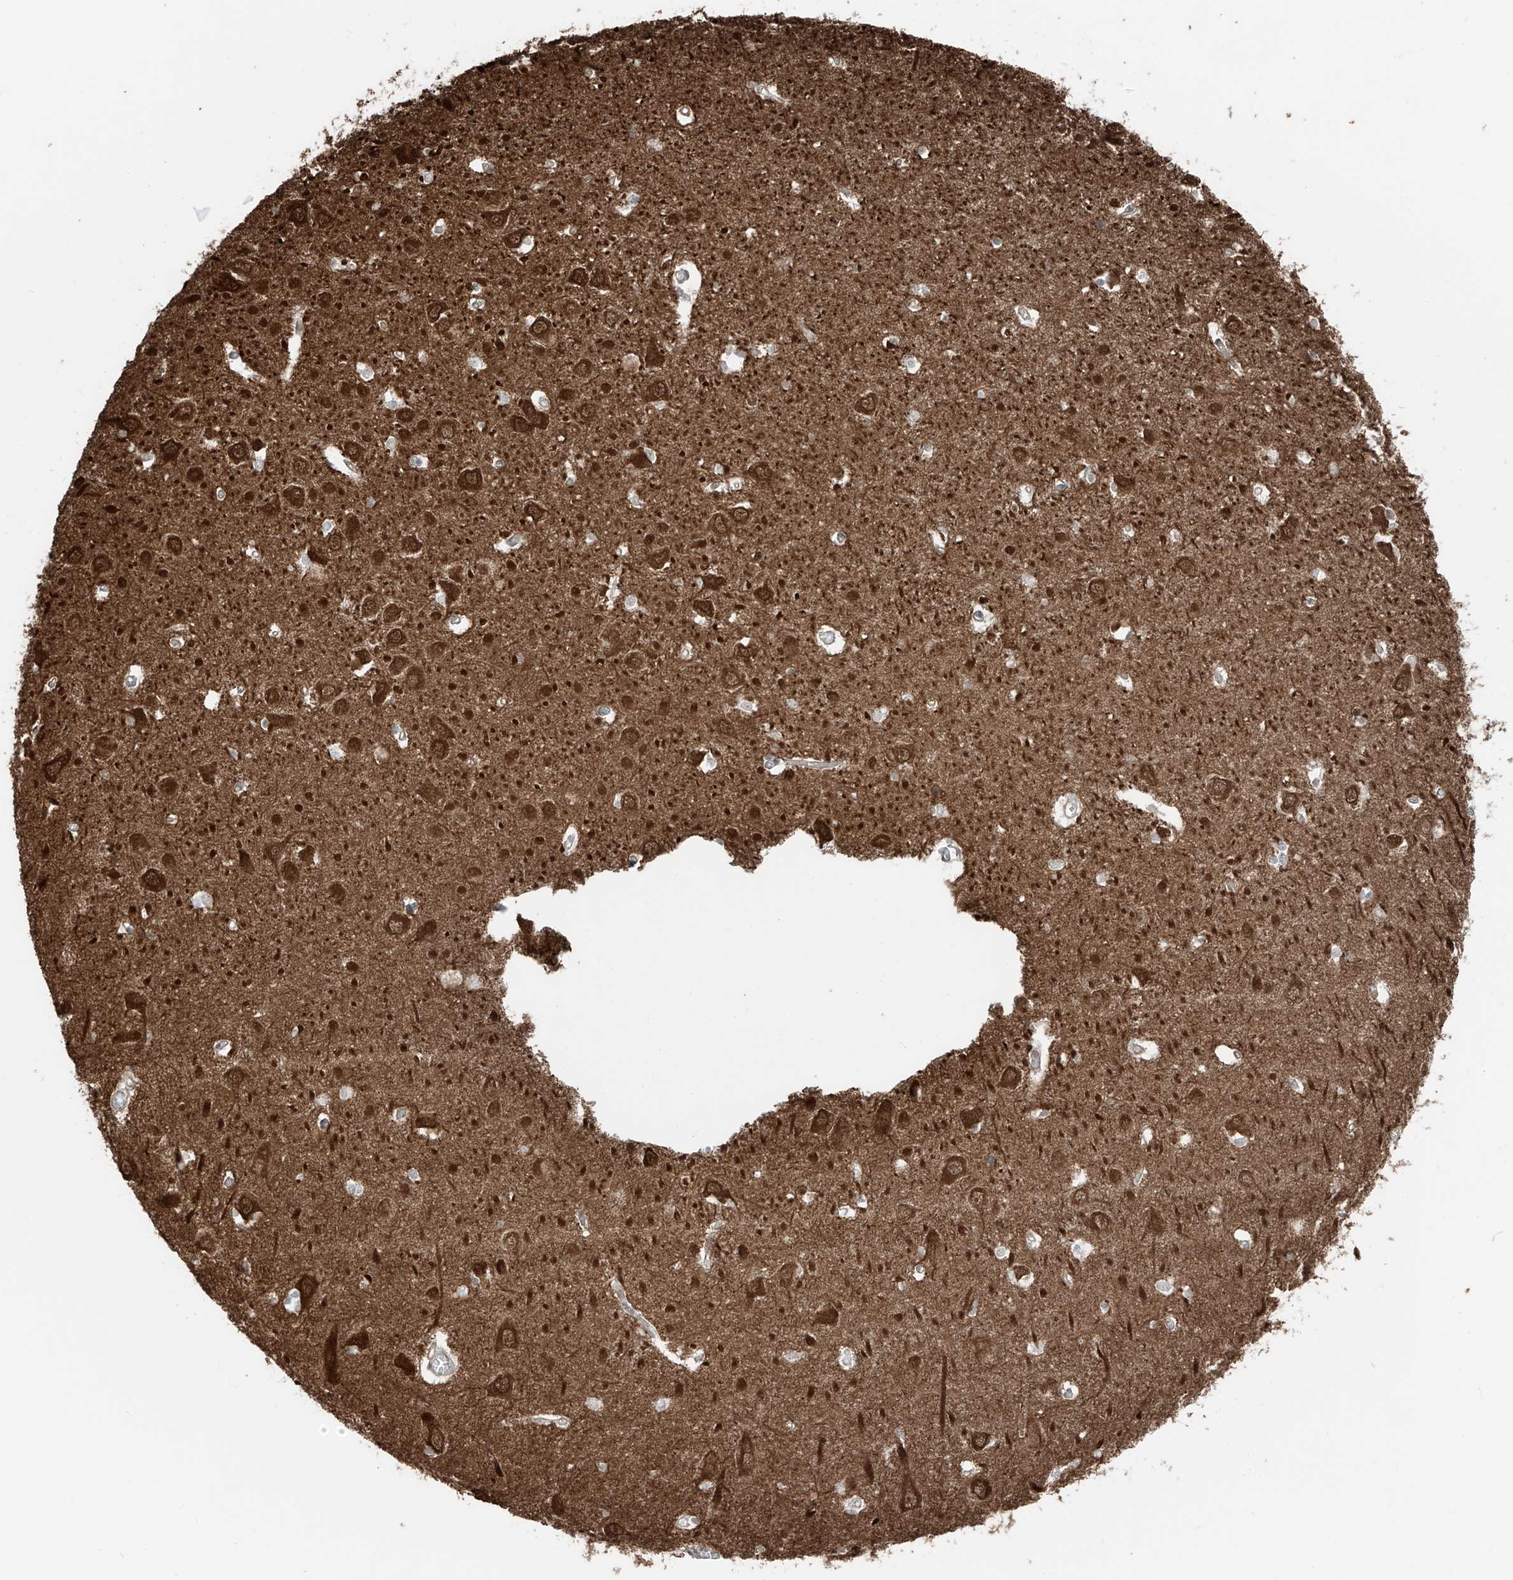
{"staining": {"intensity": "strong", "quantity": "<25%", "location": "cytoplasmic/membranous,nuclear"}, "tissue": "hippocampus", "cell_type": "Glial cells", "image_type": "normal", "snomed": [{"axis": "morphology", "description": "Normal tissue, NOS"}, {"axis": "topography", "description": "Hippocampus"}], "caption": "A high-resolution histopathology image shows immunohistochemistry (IHC) staining of benign hippocampus, which shows strong cytoplasmic/membranous,nuclear staining in approximately <25% of glial cells.", "gene": "USP48", "patient": {"sex": "male", "age": 70}}